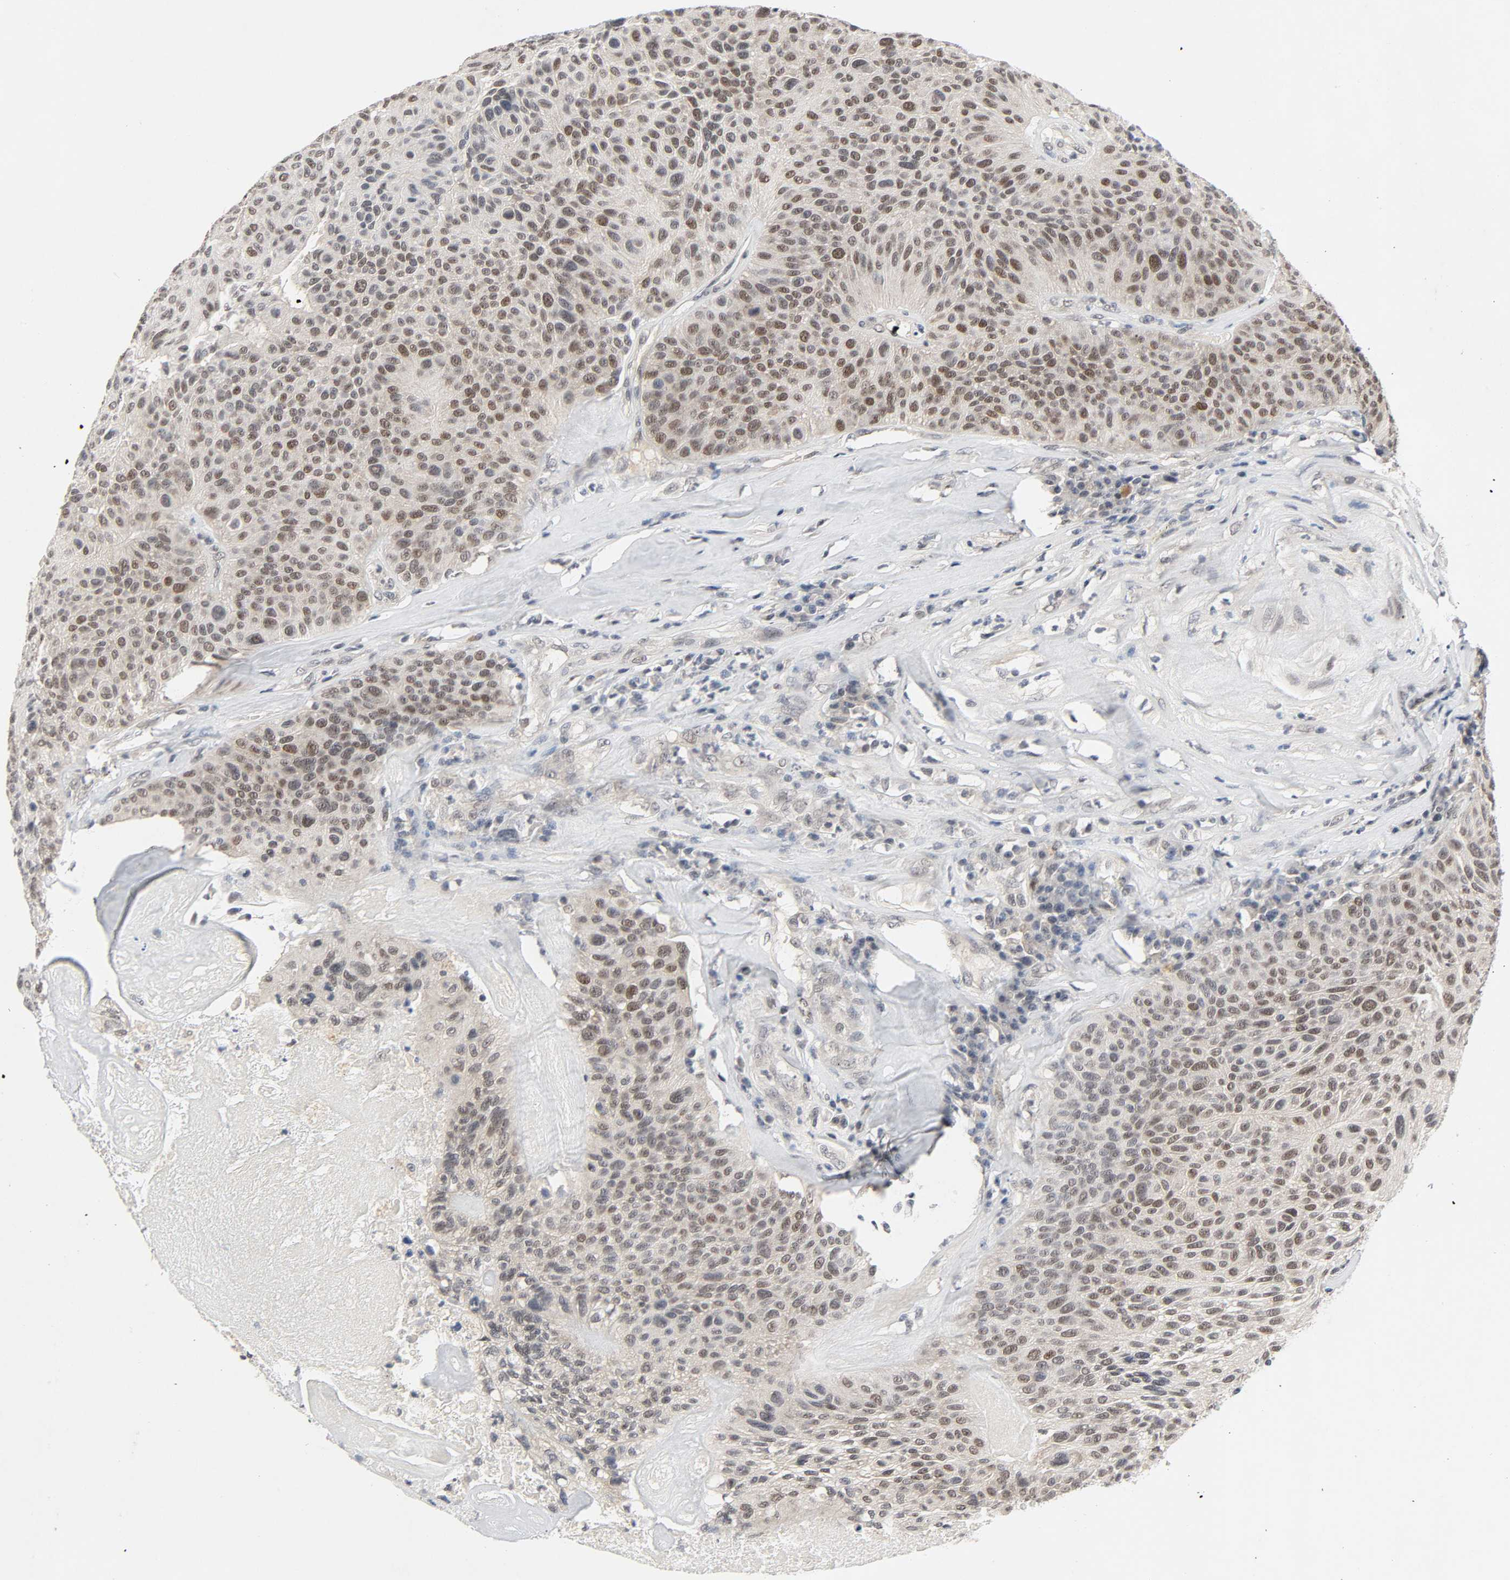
{"staining": {"intensity": "moderate", "quantity": ">75%", "location": "nuclear"}, "tissue": "urothelial cancer", "cell_type": "Tumor cells", "image_type": "cancer", "snomed": [{"axis": "morphology", "description": "Urothelial carcinoma, High grade"}, {"axis": "topography", "description": "Urinary bladder"}], "caption": "An image of human urothelial cancer stained for a protein reveals moderate nuclear brown staining in tumor cells.", "gene": "MAPKAPK5", "patient": {"sex": "male", "age": 66}}